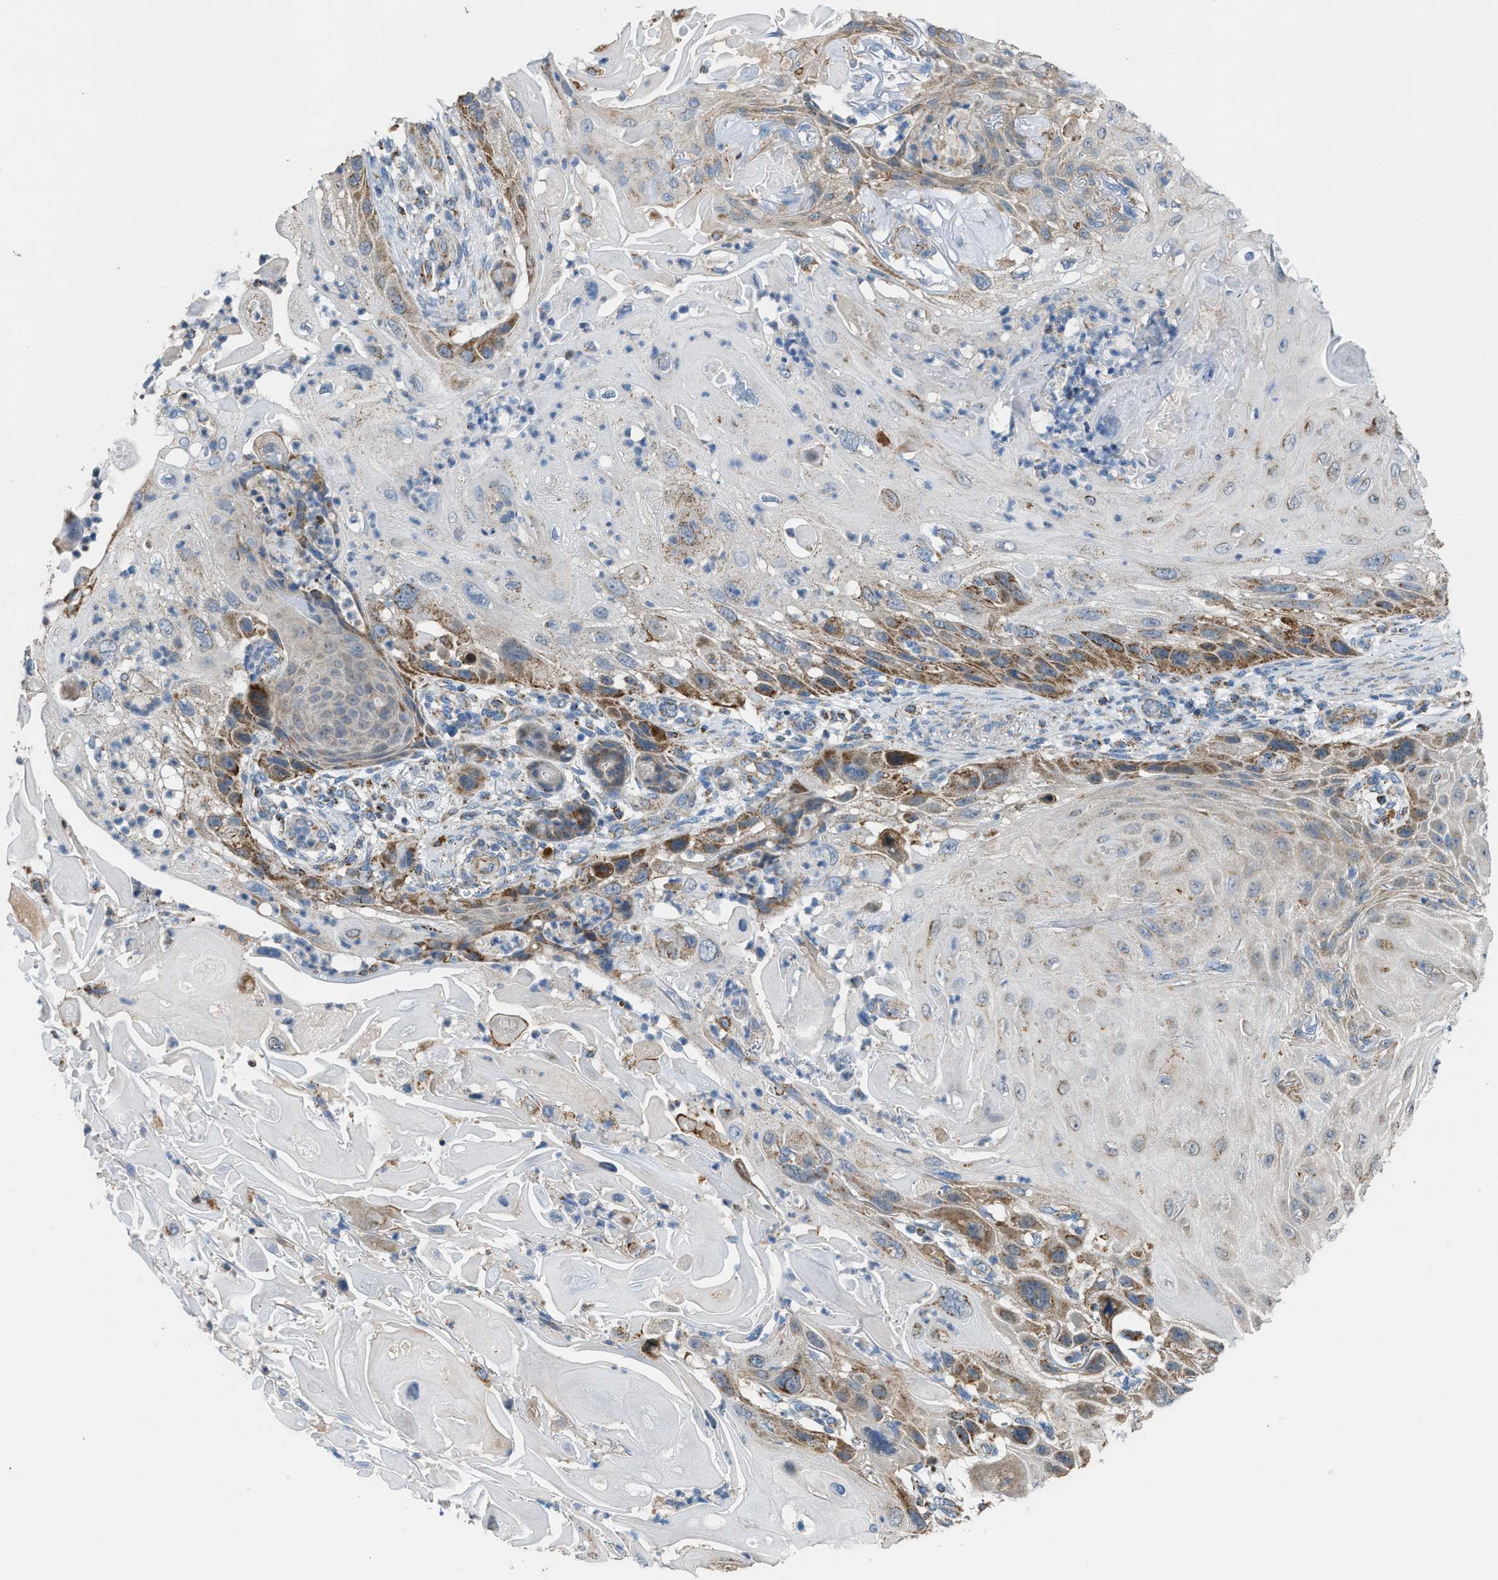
{"staining": {"intensity": "moderate", "quantity": "<25%", "location": "cytoplasmic/membranous"}, "tissue": "skin cancer", "cell_type": "Tumor cells", "image_type": "cancer", "snomed": [{"axis": "morphology", "description": "Squamous cell carcinoma, NOS"}, {"axis": "topography", "description": "Skin"}], "caption": "Human skin cancer (squamous cell carcinoma) stained with a protein marker displays moderate staining in tumor cells.", "gene": "ETFB", "patient": {"sex": "female", "age": 77}}